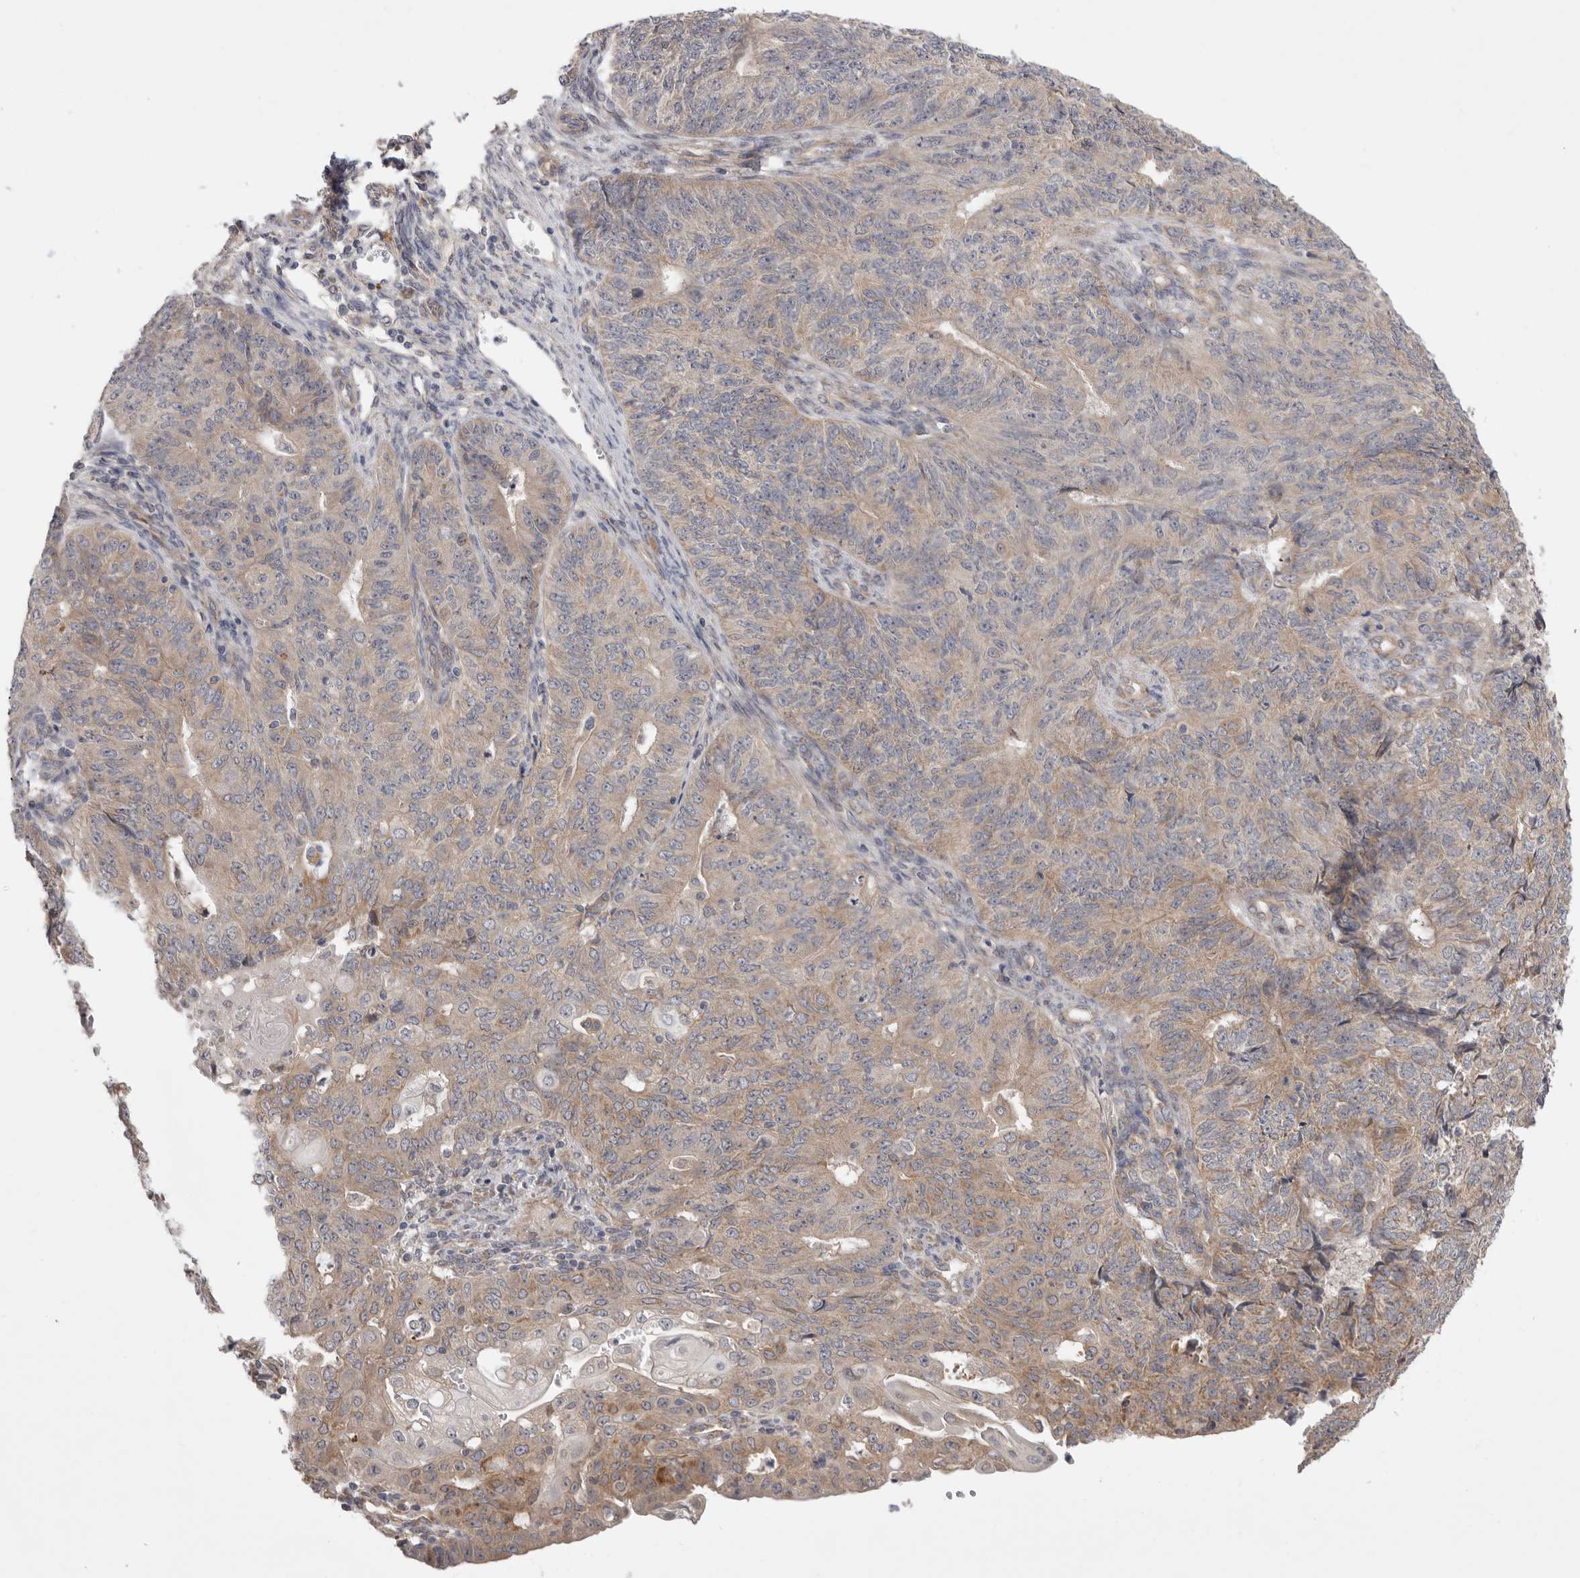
{"staining": {"intensity": "weak", "quantity": ">75%", "location": "cytoplasmic/membranous"}, "tissue": "endometrial cancer", "cell_type": "Tumor cells", "image_type": "cancer", "snomed": [{"axis": "morphology", "description": "Adenocarcinoma, NOS"}, {"axis": "topography", "description": "Endometrium"}], "caption": "Immunohistochemical staining of adenocarcinoma (endometrial) reveals low levels of weak cytoplasmic/membranous positivity in approximately >75% of tumor cells.", "gene": "MTFR1L", "patient": {"sex": "female", "age": 32}}